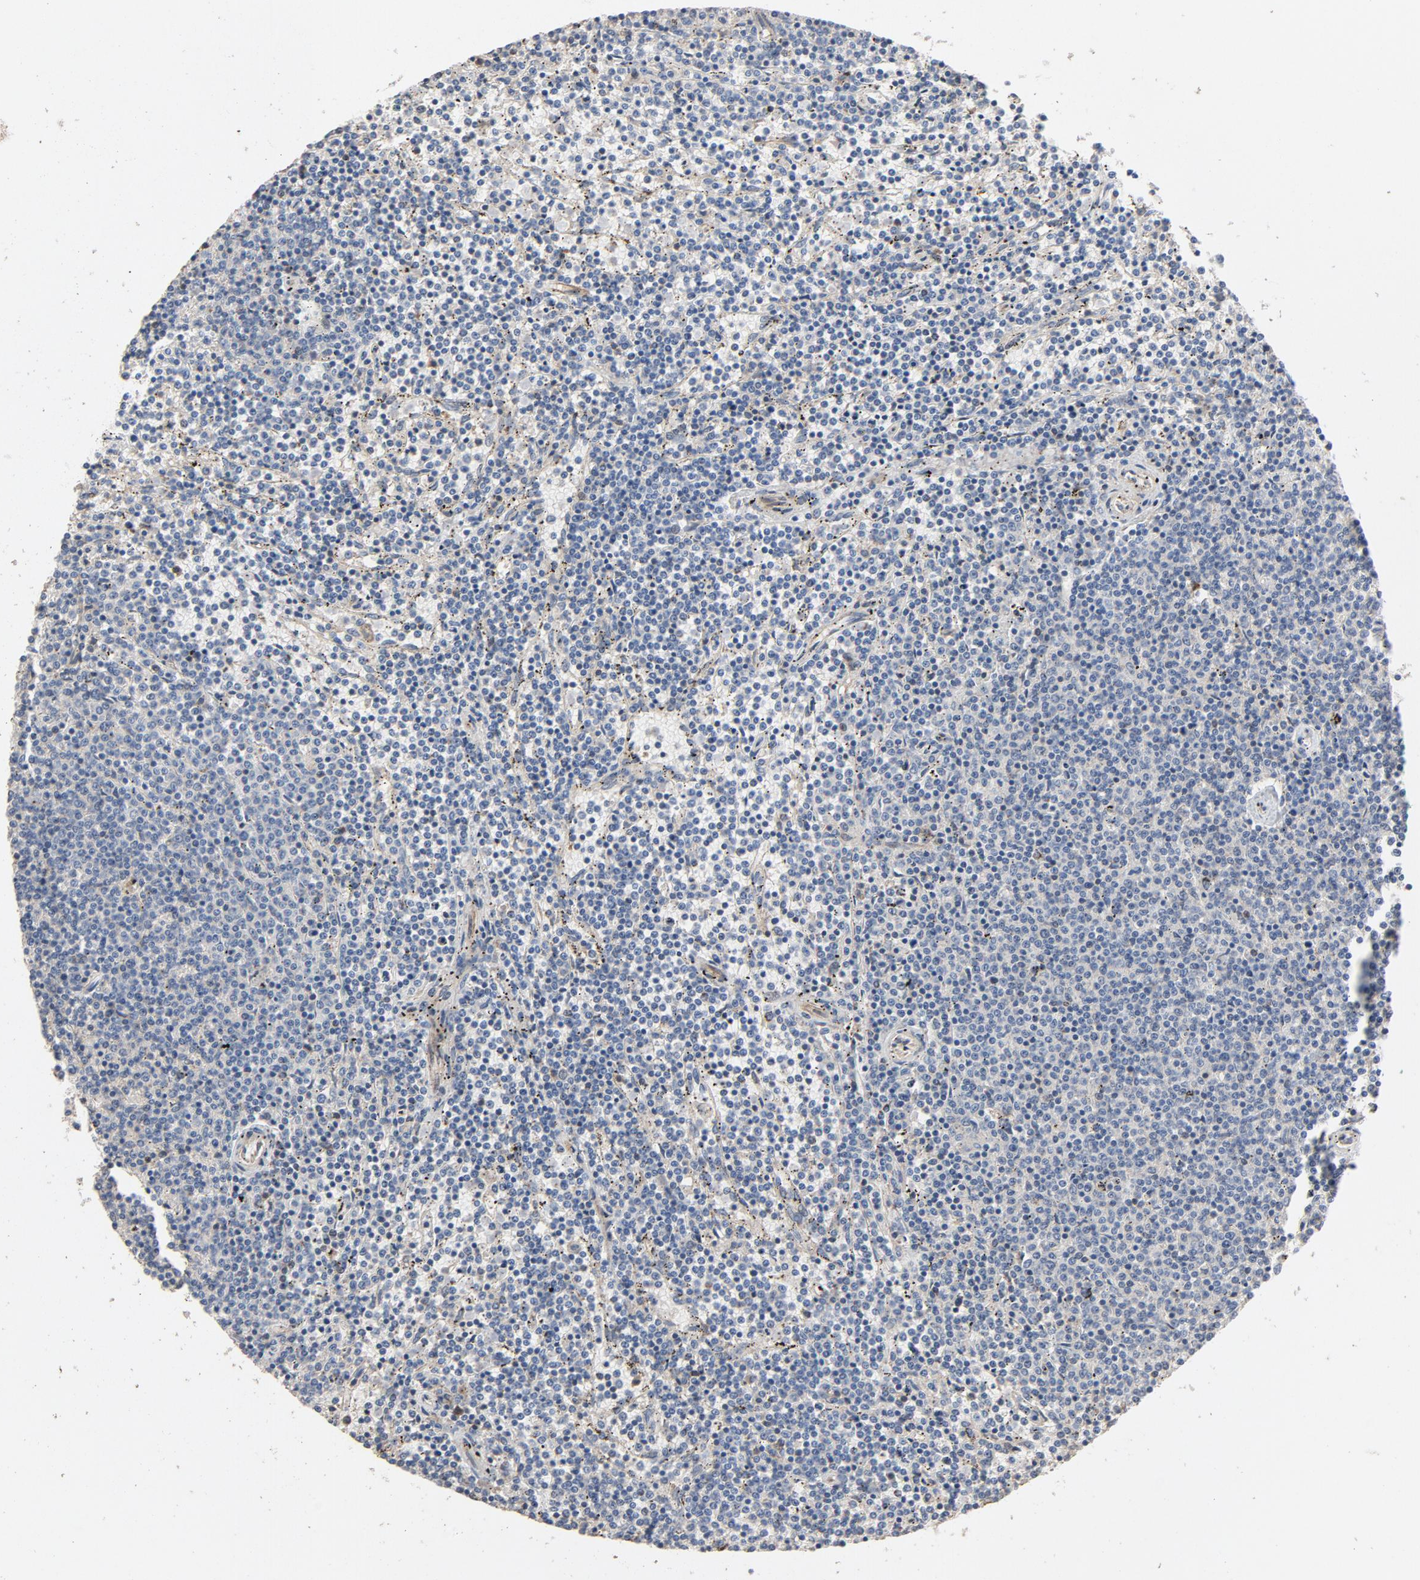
{"staining": {"intensity": "negative", "quantity": "none", "location": "none"}, "tissue": "lymphoma", "cell_type": "Tumor cells", "image_type": "cancer", "snomed": [{"axis": "morphology", "description": "Malignant lymphoma, non-Hodgkin's type, Low grade"}, {"axis": "topography", "description": "Spleen"}], "caption": "Immunohistochemistry (IHC) histopathology image of neoplastic tissue: lymphoma stained with DAB displays no significant protein expression in tumor cells. (Immunohistochemistry (IHC), brightfield microscopy, high magnification).", "gene": "CDK6", "patient": {"sex": "female", "age": 50}}